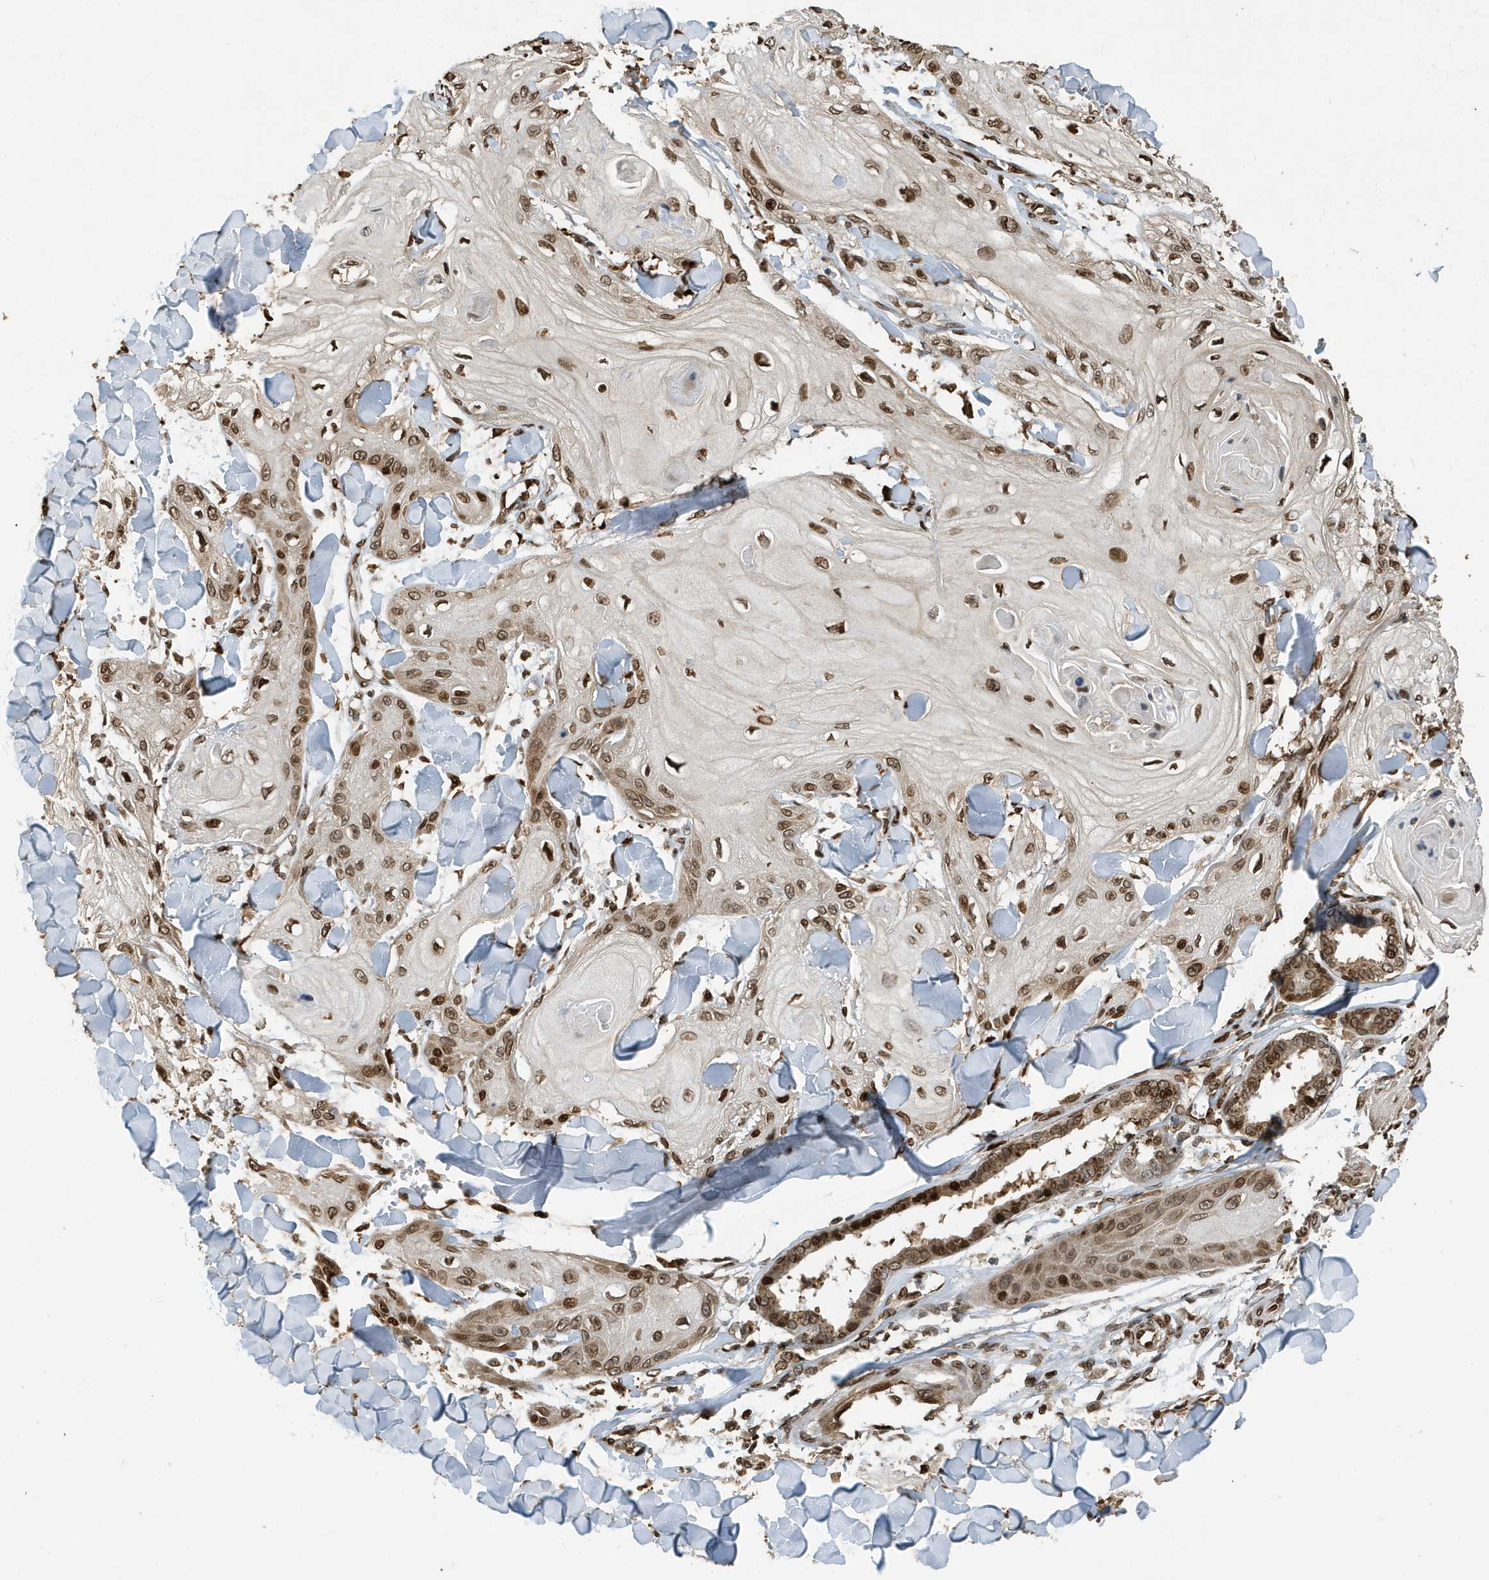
{"staining": {"intensity": "moderate", "quantity": ">75%", "location": "nuclear"}, "tissue": "skin cancer", "cell_type": "Tumor cells", "image_type": "cancer", "snomed": [{"axis": "morphology", "description": "Squamous cell carcinoma, NOS"}, {"axis": "topography", "description": "Skin"}], "caption": "DAB (3,3'-diaminobenzidine) immunohistochemical staining of skin cancer shows moderate nuclear protein staining in approximately >75% of tumor cells.", "gene": "DUSP18", "patient": {"sex": "male", "age": 74}}